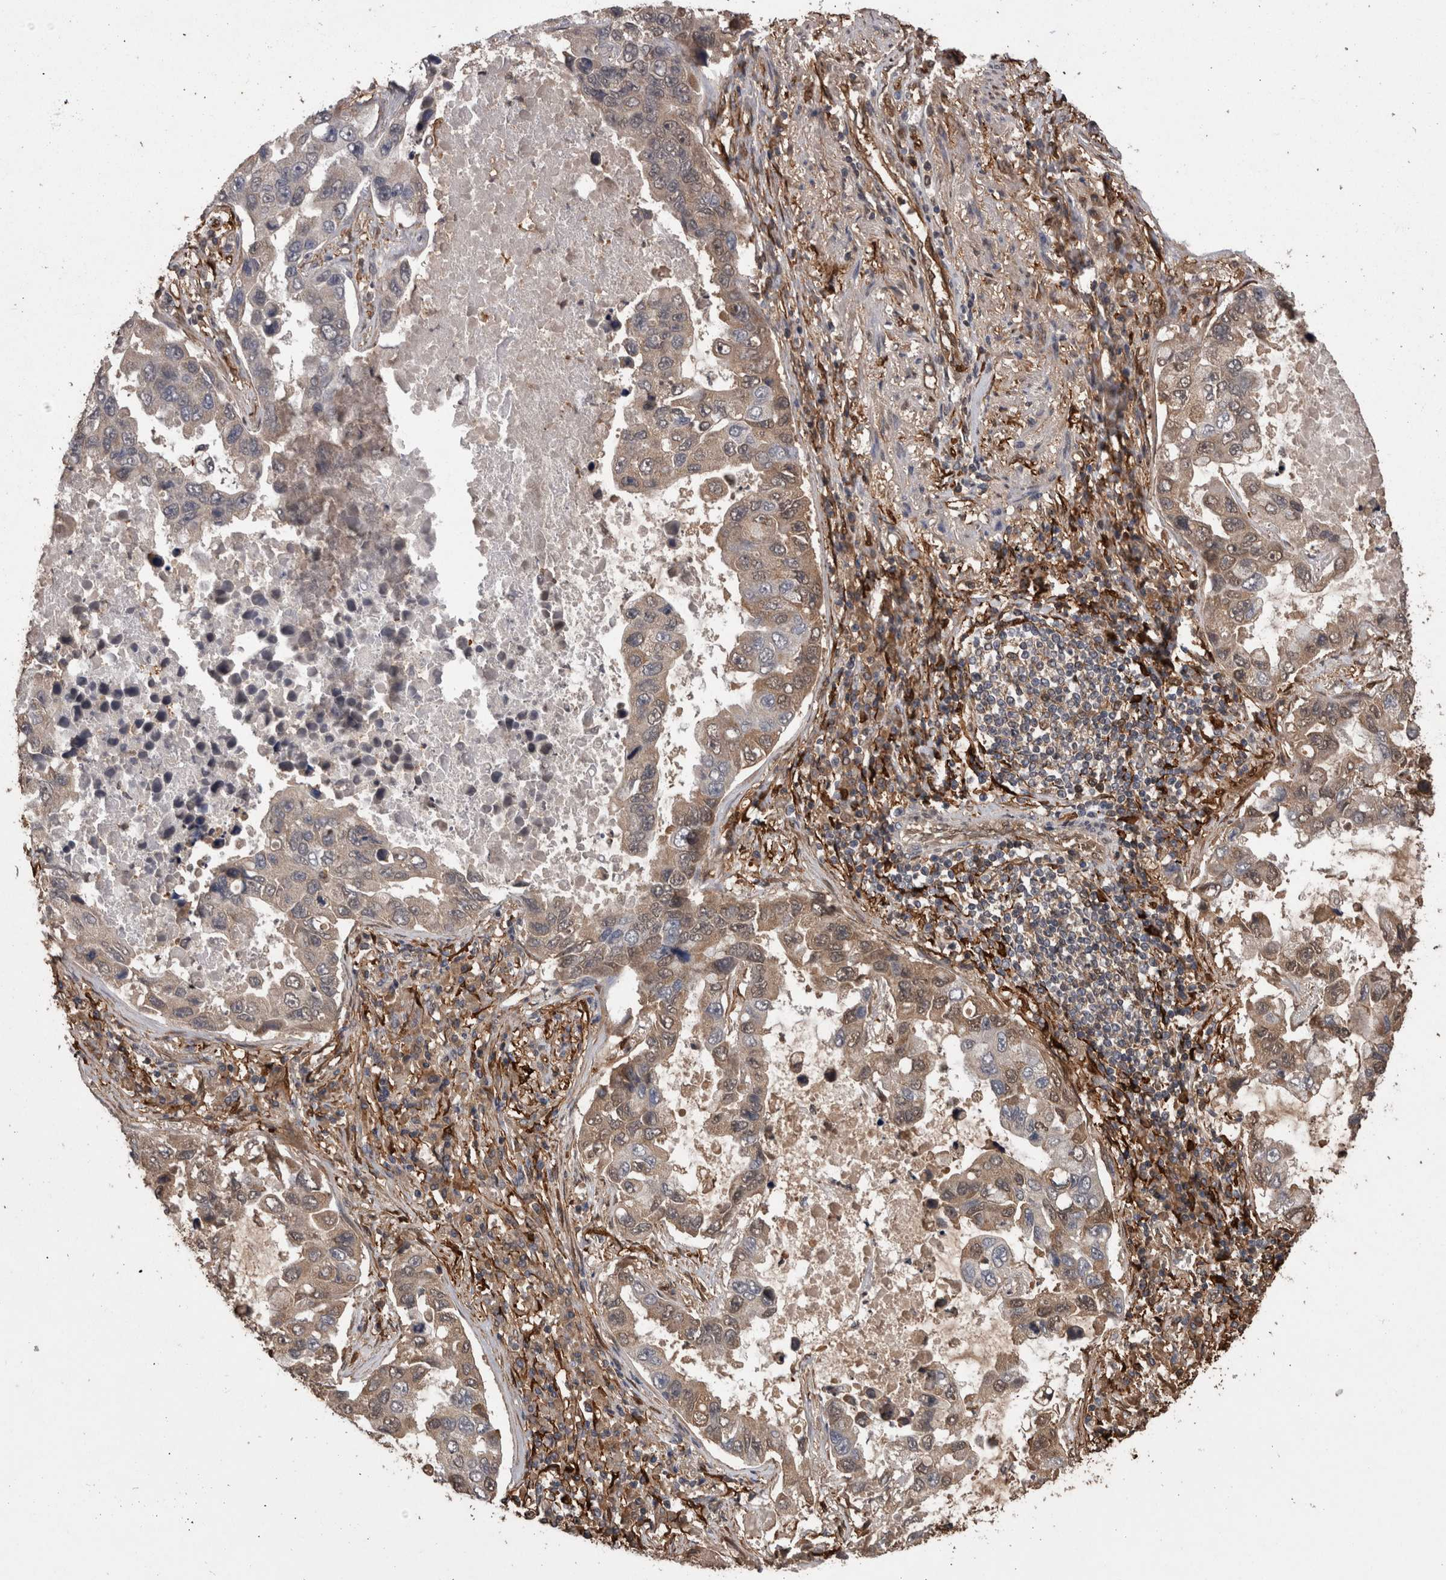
{"staining": {"intensity": "weak", "quantity": "25%-75%", "location": "cytoplasmic/membranous,nuclear"}, "tissue": "lung cancer", "cell_type": "Tumor cells", "image_type": "cancer", "snomed": [{"axis": "morphology", "description": "Adenocarcinoma, NOS"}, {"axis": "topography", "description": "Lung"}], "caption": "Immunohistochemistry (IHC) staining of adenocarcinoma (lung), which demonstrates low levels of weak cytoplasmic/membranous and nuclear staining in approximately 25%-75% of tumor cells indicating weak cytoplasmic/membranous and nuclear protein staining. The staining was performed using DAB (brown) for protein detection and nuclei were counterstained in hematoxylin (blue).", "gene": "LXN", "patient": {"sex": "male", "age": 64}}